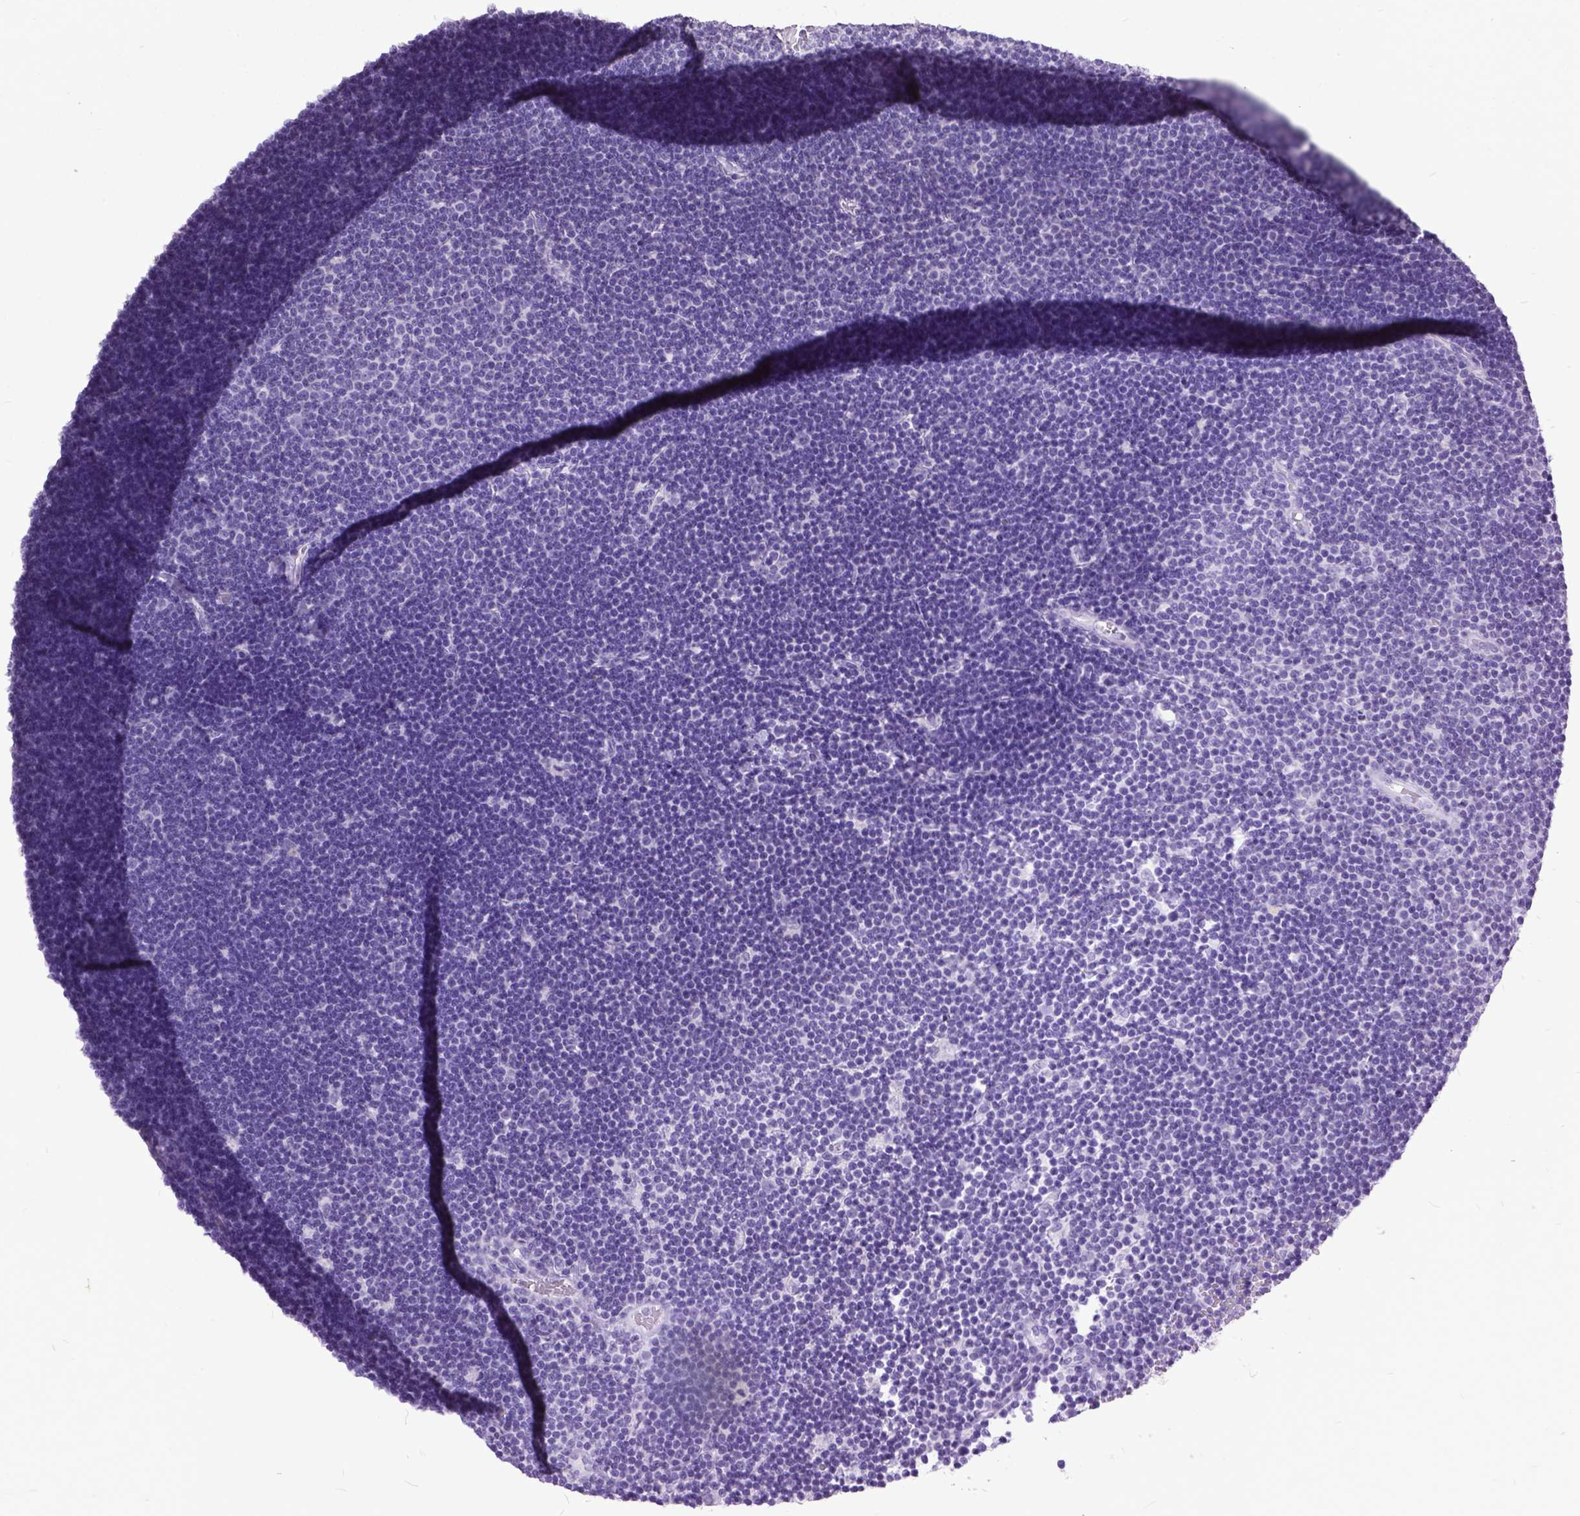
{"staining": {"intensity": "negative", "quantity": "none", "location": "none"}, "tissue": "lymphoma", "cell_type": "Tumor cells", "image_type": "cancer", "snomed": [{"axis": "morphology", "description": "Malignant lymphoma, non-Hodgkin's type, Low grade"}, {"axis": "topography", "description": "Brain"}], "caption": "DAB immunohistochemical staining of lymphoma exhibits no significant expression in tumor cells.", "gene": "MARCHF10", "patient": {"sex": "female", "age": 66}}